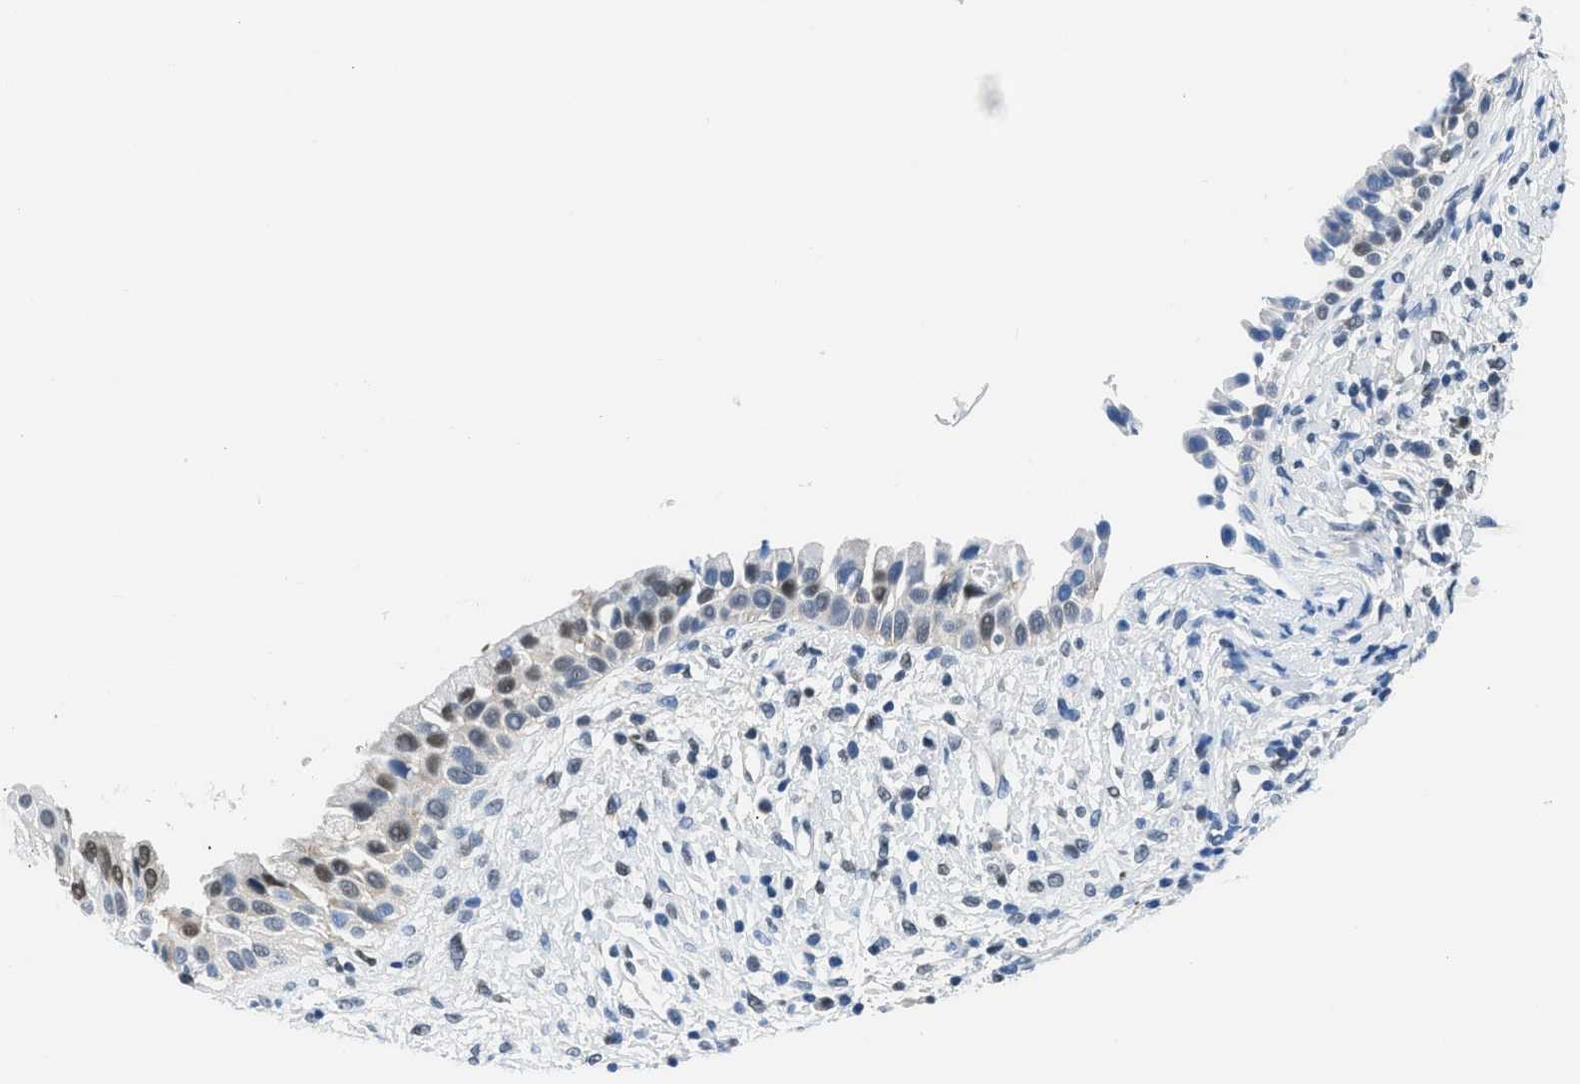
{"staining": {"intensity": "moderate", "quantity": "25%-75%", "location": "nuclear"}, "tissue": "nasopharynx", "cell_type": "Respiratory epithelial cells", "image_type": "normal", "snomed": [{"axis": "morphology", "description": "Normal tissue, NOS"}, {"axis": "topography", "description": "Nasopharynx"}], "caption": "Nasopharynx stained with DAB IHC shows medium levels of moderate nuclear expression in about 25%-75% of respiratory epithelial cells. (Brightfield microscopy of DAB IHC at high magnification).", "gene": "ALX1", "patient": {"sex": "male", "age": 22}}